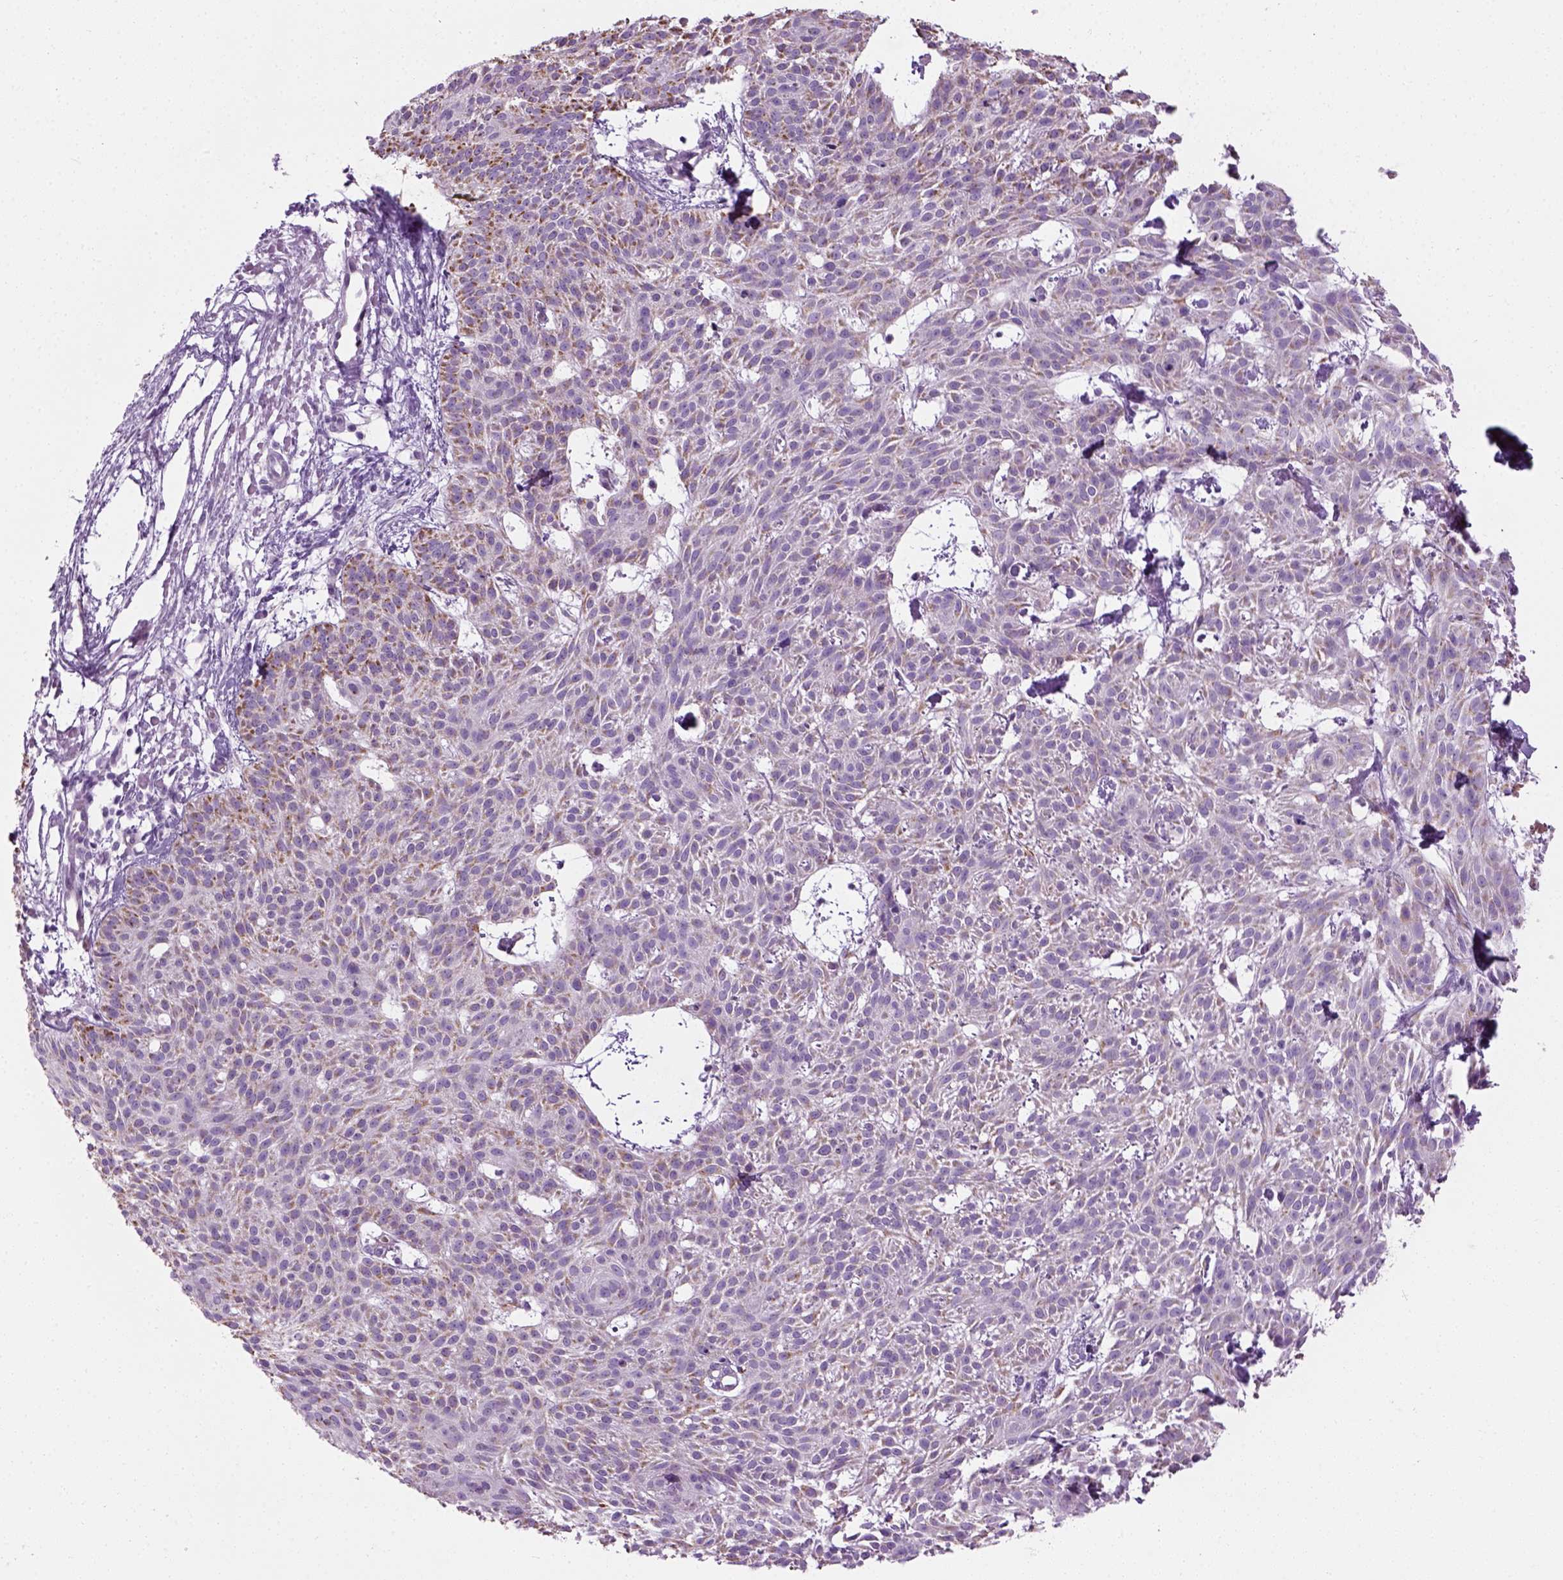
{"staining": {"intensity": "negative", "quantity": "none", "location": "none"}, "tissue": "skin cancer", "cell_type": "Tumor cells", "image_type": "cancer", "snomed": [{"axis": "morphology", "description": "Basal cell carcinoma"}, {"axis": "topography", "description": "Skin"}], "caption": "DAB (3,3'-diaminobenzidine) immunohistochemical staining of human basal cell carcinoma (skin) demonstrates no significant expression in tumor cells. The staining was performed using DAB to visualize the protein expression in brown, while the nuclei were stained in blue with hematoxylin (Magnification: 20x).", "gene": "CIBAR2", "patient": {"sex": "female", "age": 78}}